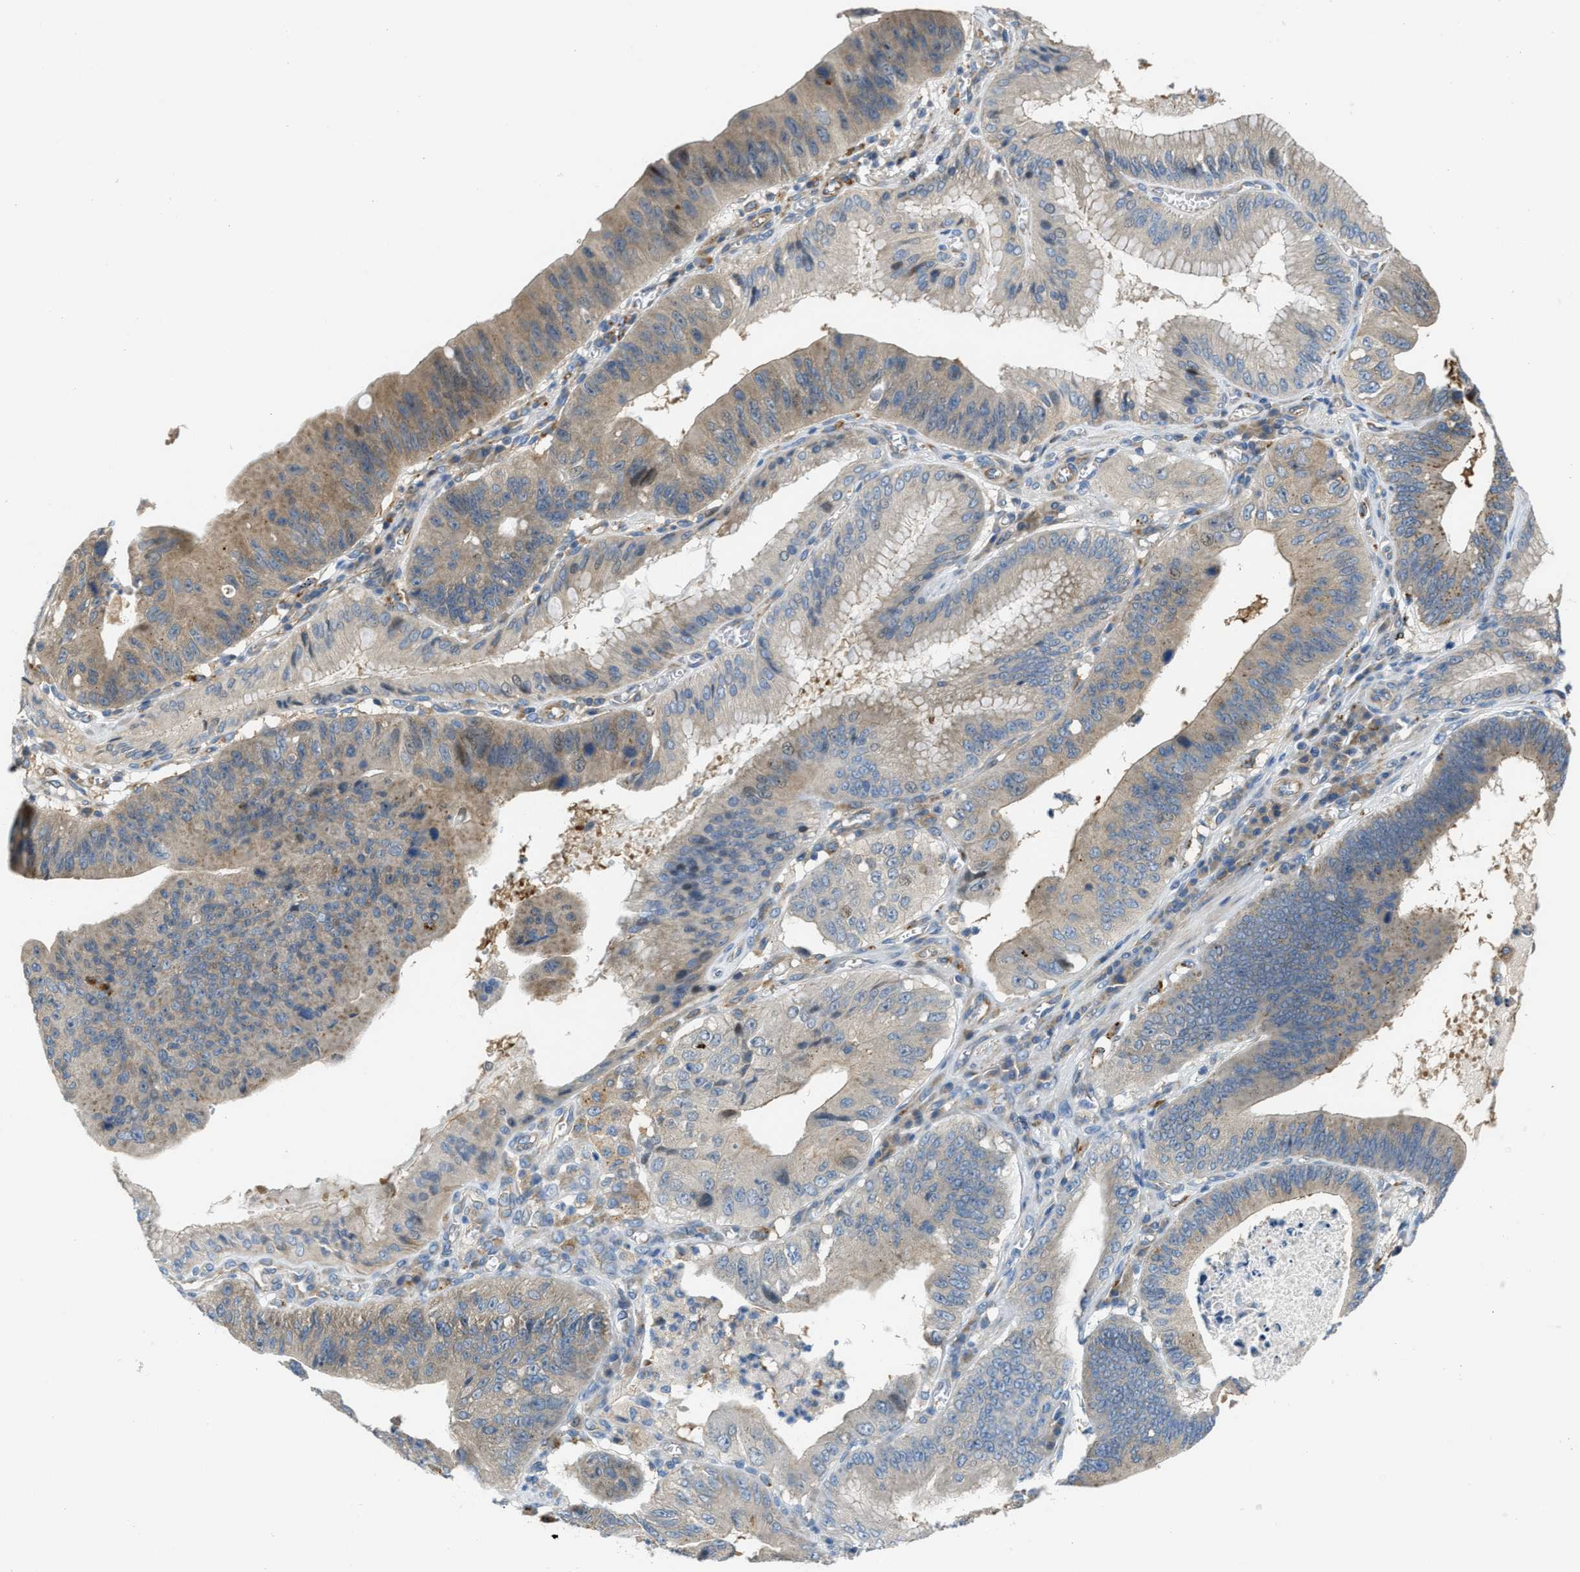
{"staining": {"intensity": "moderate", "quantity": "<25%", "location": "cytoplasmic/membranous"}, "tissue": "stomach cancer", "cell_type": "Tumor cells", "image_type": "cancer", "snomed": [{"axis": "morphology", "description": "Adenocarcinoma, NOS"}, {"axis": "topography", "description": "Stomach"}], "caption": "This photomicrograph shows immunohistochemistry staining of adenocarcinoma (stomach), with low moderate cytoplasmic/membranous positivity in approximately <25% of tumor cells.", "gene": "KLHDC10", "patient": {"sex": "male", "age": 59}}